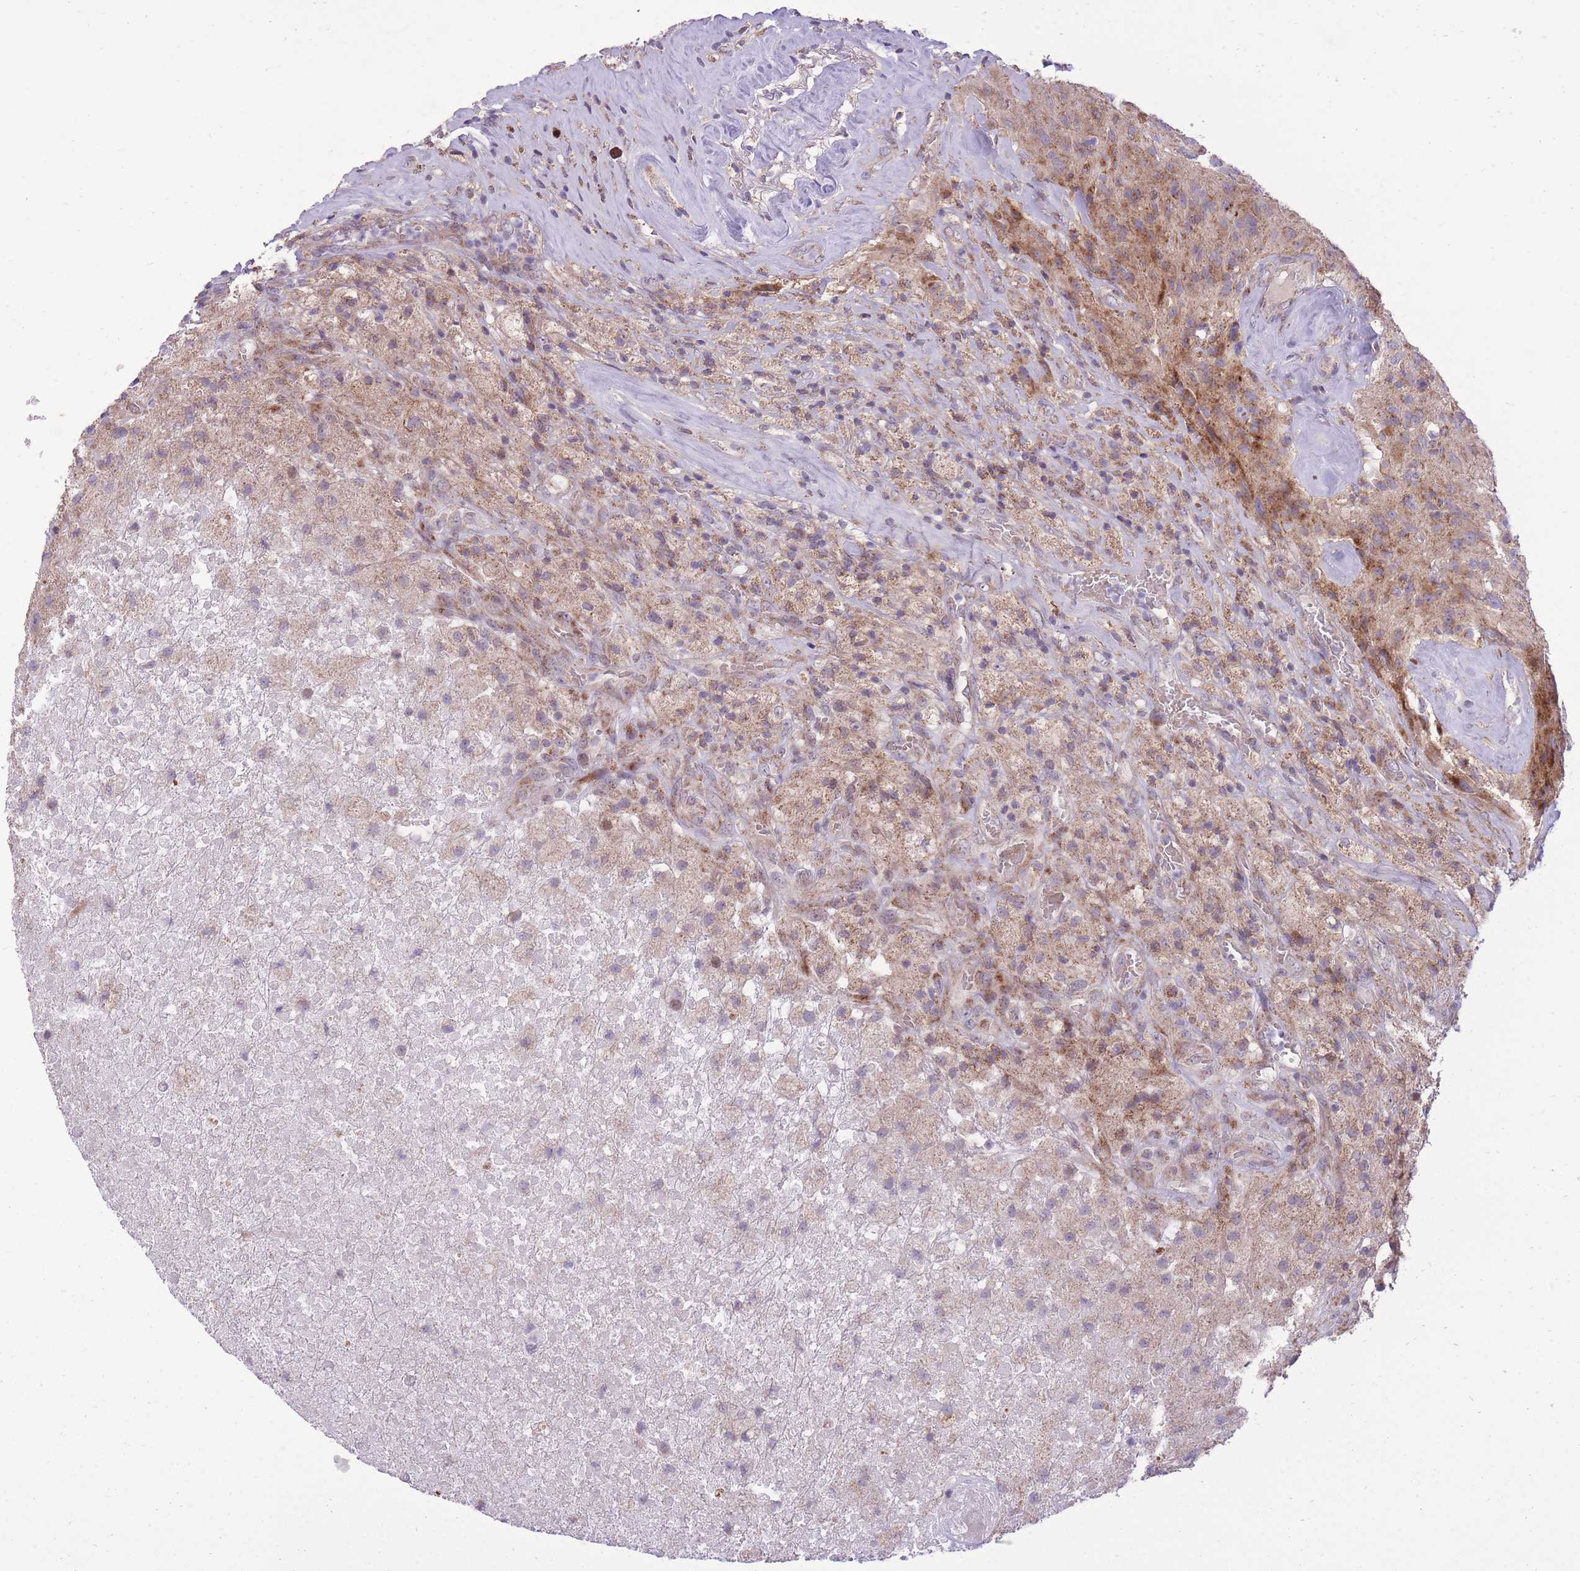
{"staining": {"intensity": "moderate", "quantity": "<25%", "location": "cytoplasmic/membranous"}, "tissue": "glioma", "cell_type": "Tumor cells", "image_type": "cancer", "snomed": [{"axis": "morphology", "description": "Glioma, malignant, High grade"}, {"axis": "topography", "description": "Brain"}], "caption": "Protein staining of glioma tissue exhibits moderate cytoplasmic/membranous expression in approximately <25% of tumor cells.", "gene": "SLC4A4", "patient": {"sex": "male", "age": 69}}